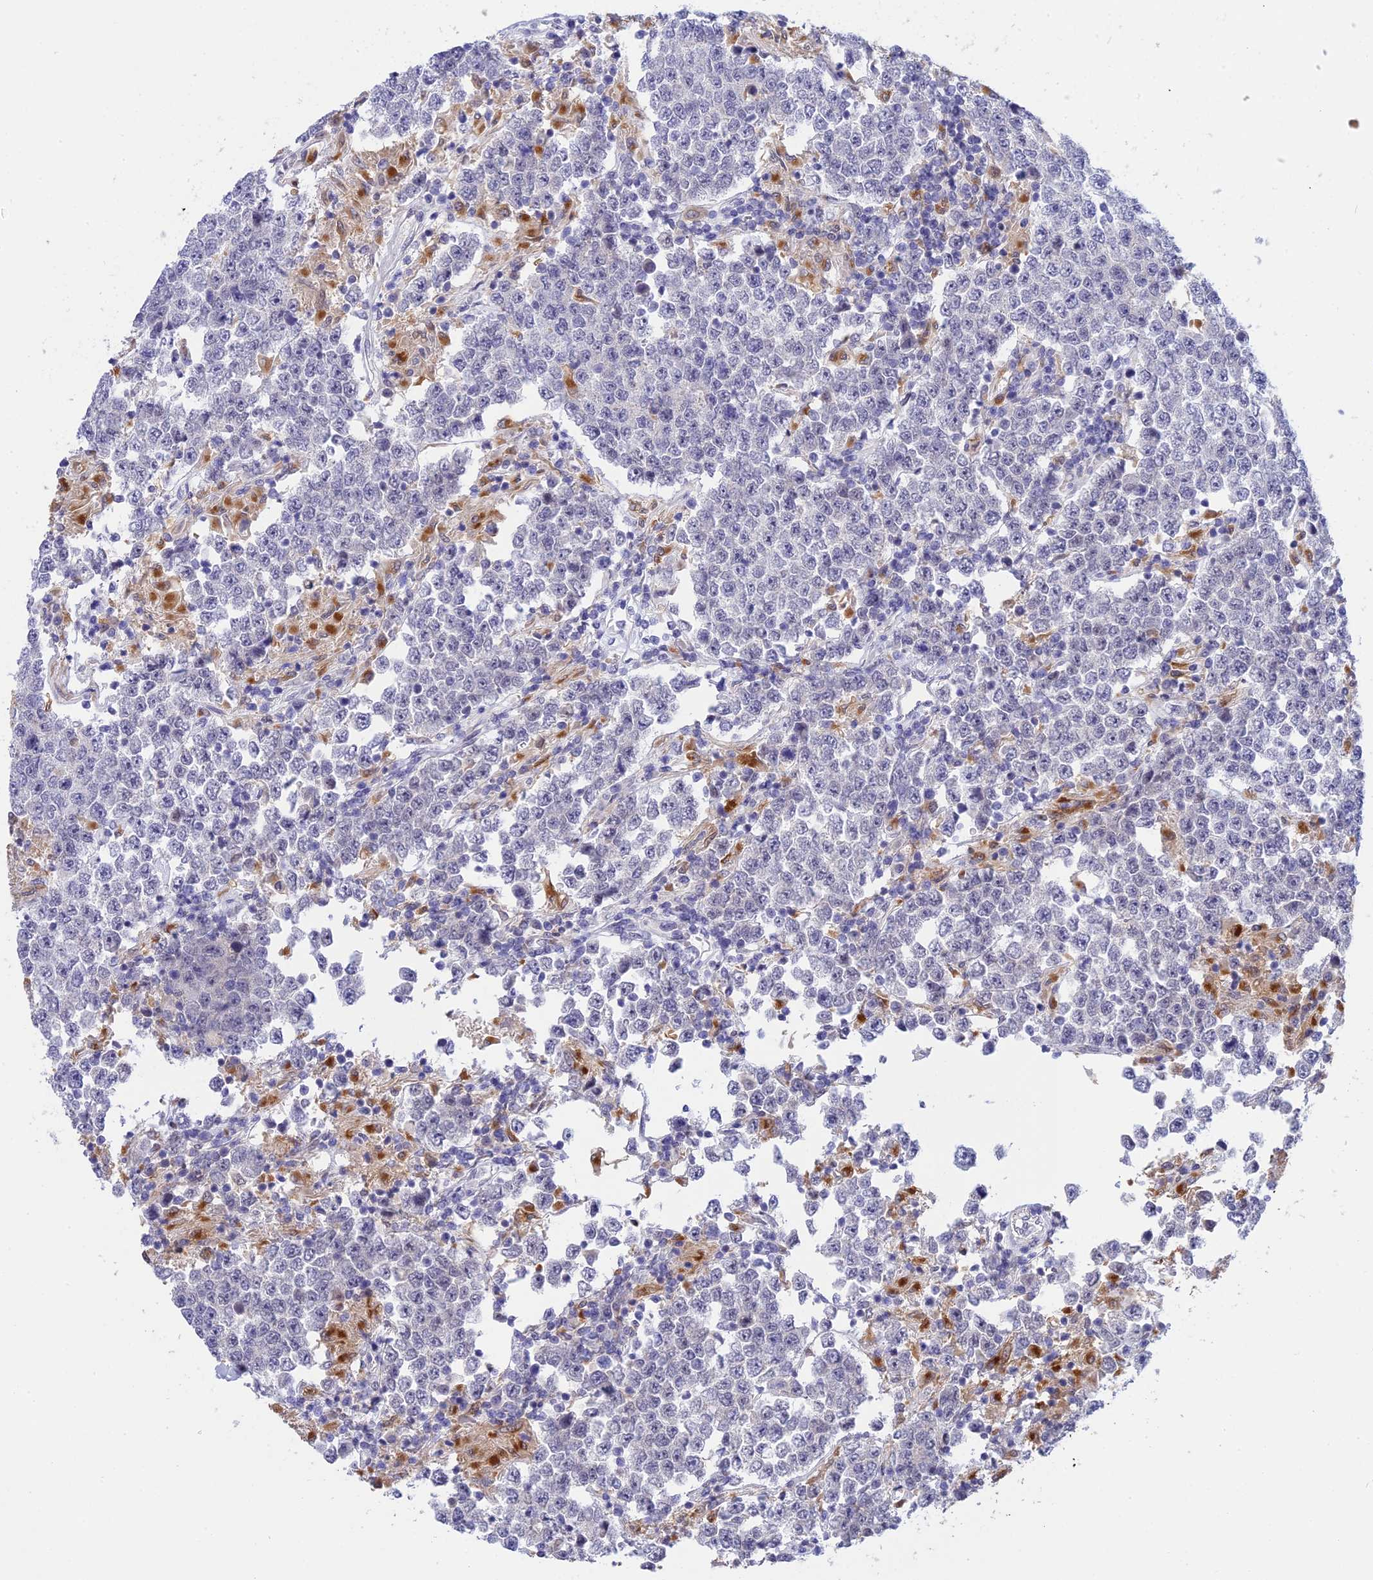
{"staining": {"intensity": "negative", "quantity": "none", "location": "none"}, "tissue": "testis cancer", "cell_type": "Tumor cells", "image_type": "cancer", "snomed": [{"axis": "morphology", "description": "Normal tissue, NOS"}, {"axis": "morphology", "description": "Urothelial carcinoma, High grade"}, {"axis": "morphology", "description": "Seminoma, NOS"}, {"axis": "morphology", "description": "Carcinoma, Embryonal, NOS"}, {"axis": "topography", "description": "Urinary bladder"}, {"axis": "topography", "description": "Testis"}], "caption": "This photomicrograph is of testis cancer stained with IHC to label a protein in brown with the nuclei are counter-stained blue. There is no staining in tumor cells. Brightfield microscopy of immunohistochemistry stained with DAB (3,3'-diaminobenzidine) (brown) and hematoxylin (blue), captured at high magnification.", "gene": "KCTD14", "patient": {"sex": "male", "age": 41}}